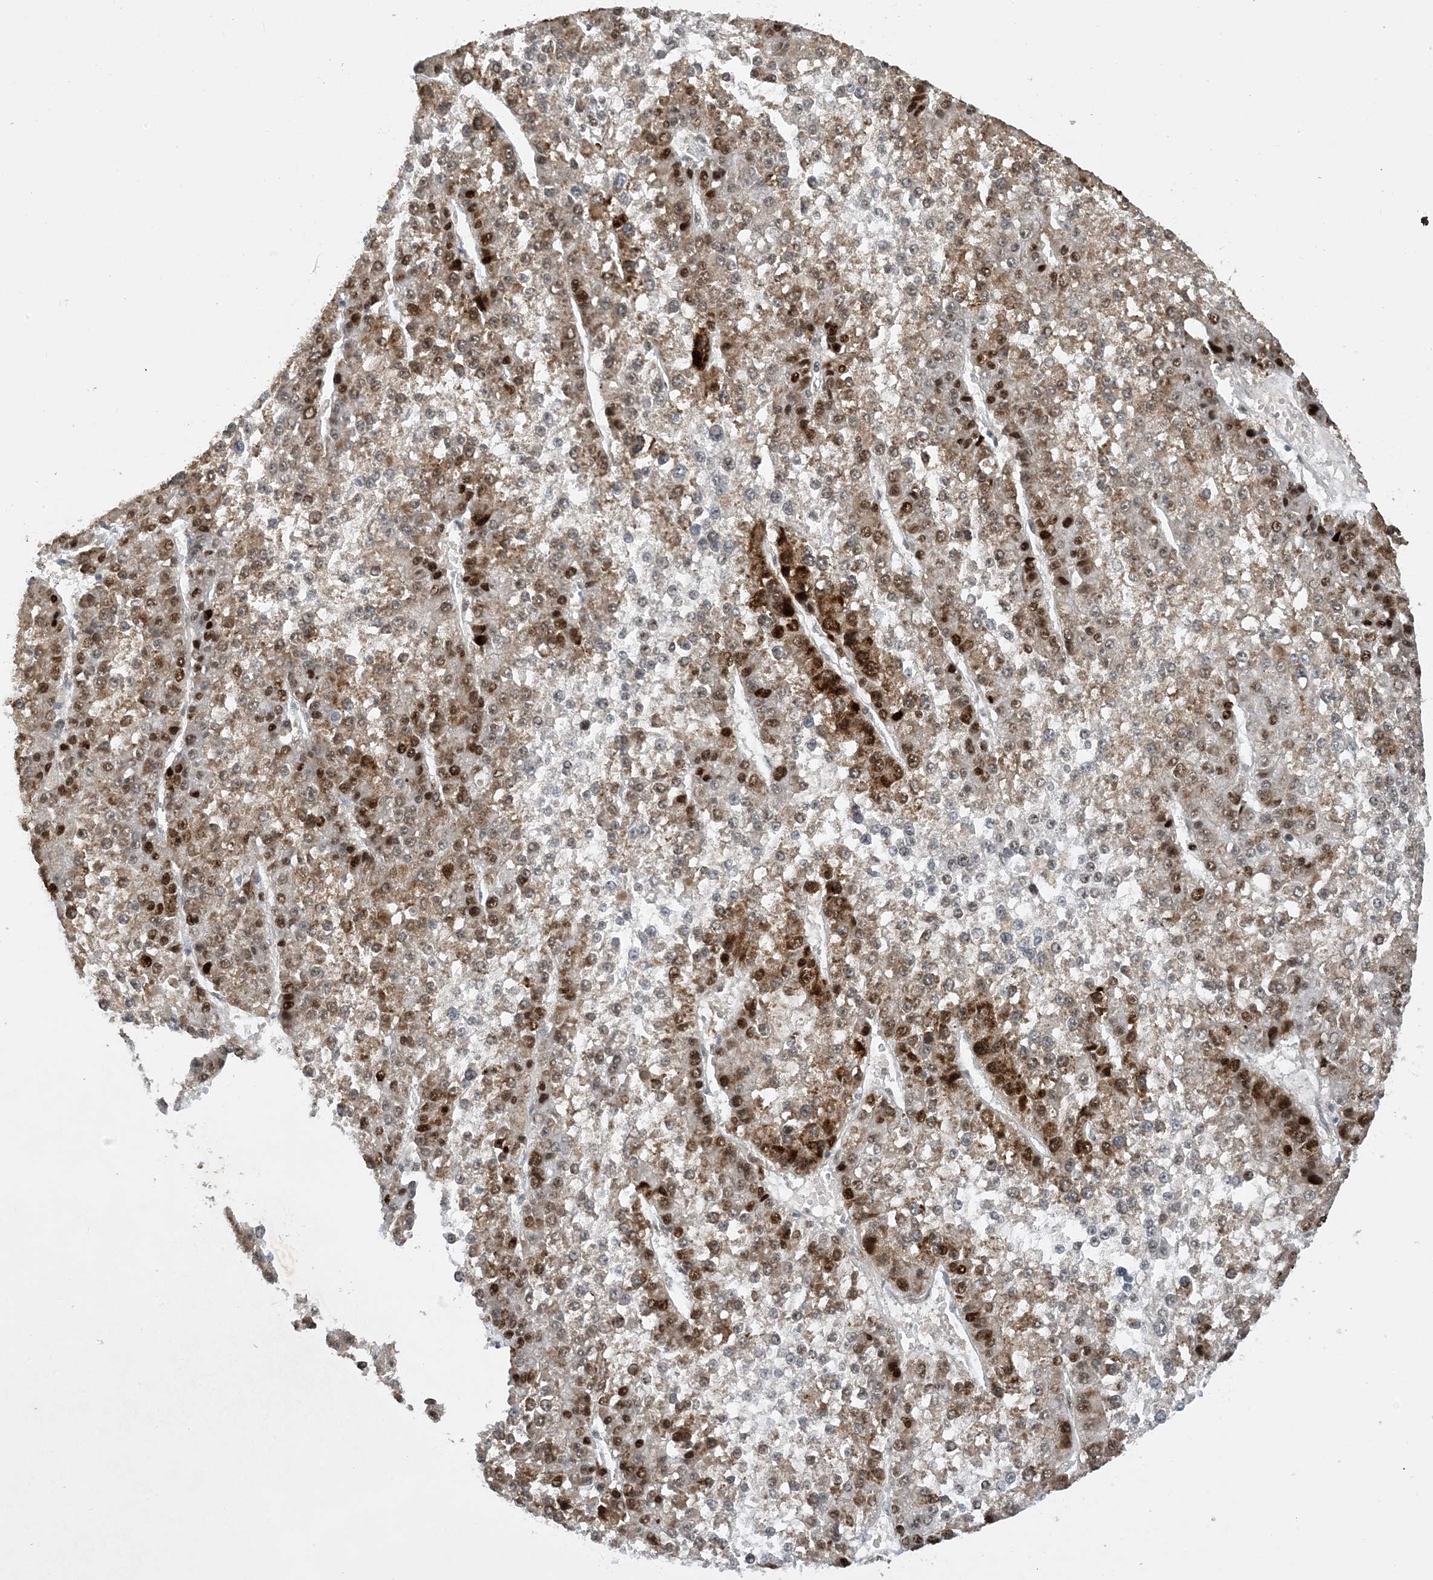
{"staining": {"intensity": "strong", "quantity": "25%-75%", "location": "cytoplasmic/membranous,nuclear"}, "tissue": "liver cancer", "cell_type": "Tumor cells", "image_type": "cancer", "snomed": [{"axis": "morphology", "description": "Carcinoma, Hepatocellular, NOS"}, {"axis": "topography", "description": "Liver"}], "caption": "IHC of human liver cancer exhibits high levels of strong cytoplasmic/membranous and nuclear staining in approximately 25%-75% of tumor cells.", "gene": "ACYP2", "patient": {"sex": "female", "age": 73}}